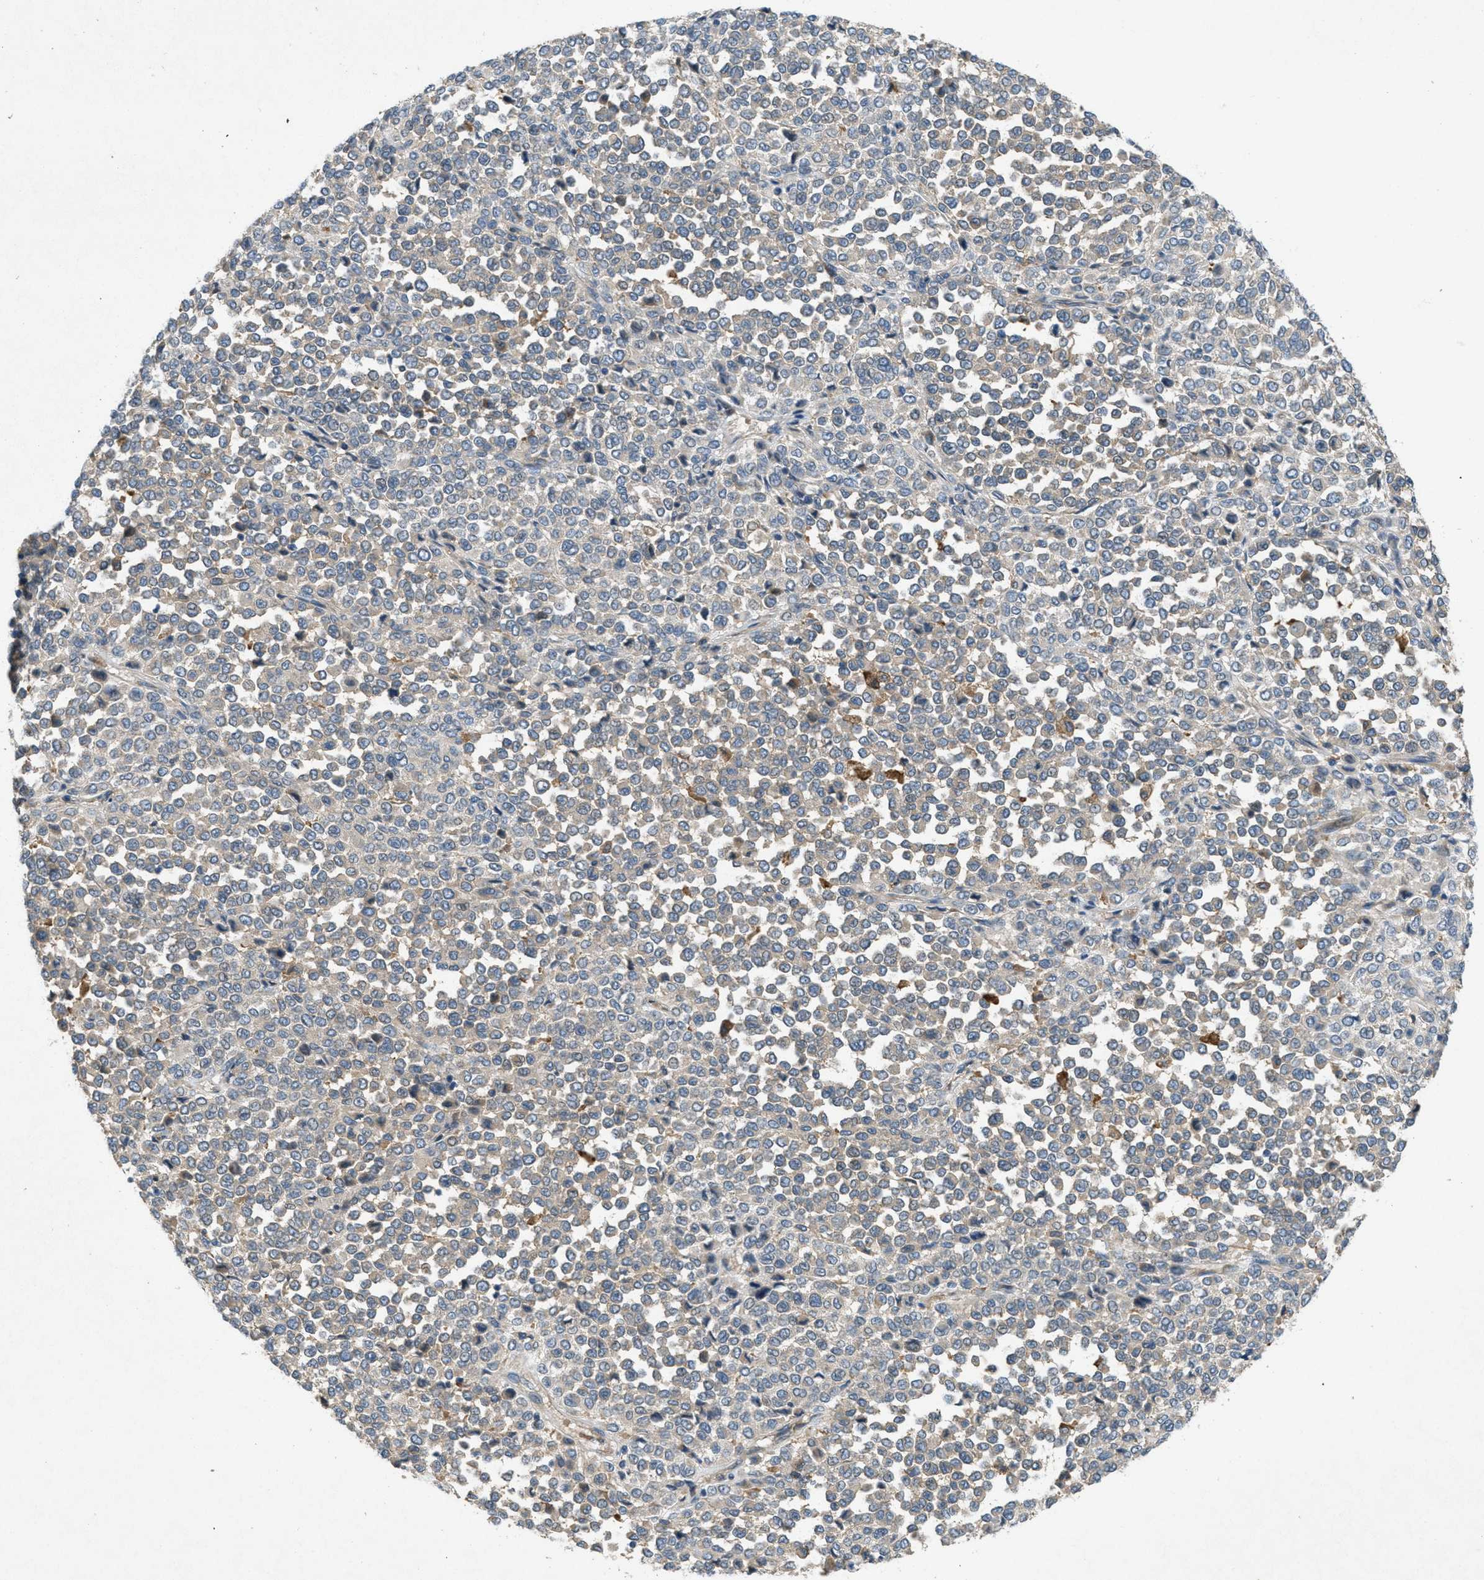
{"staining": {"intensity": "weak", "quantity": ">75%", "location": "cytoplasmic/membranous"}, "tissue": "melanoma", "cell_type": "Tumor cells", "image_type": "cancer", "snomed": [{"axis": "morphology", "description": "Malignant melanoma, Metastatic site"}, {"axis": "topography", "description": "Pancreas"}], "caption": "Melanoma stained for a protein reveals weak cytoplasmic/membranous positivity in tumor cells. The staining is performed using DAB (3,3'-diaminobenzidine) brown chromogen to label protein expression. The nuclei are counter-stained blue using hematoxylin.", "gene": "ADCY6", "patient": {"sex": "female", "age": 30}}